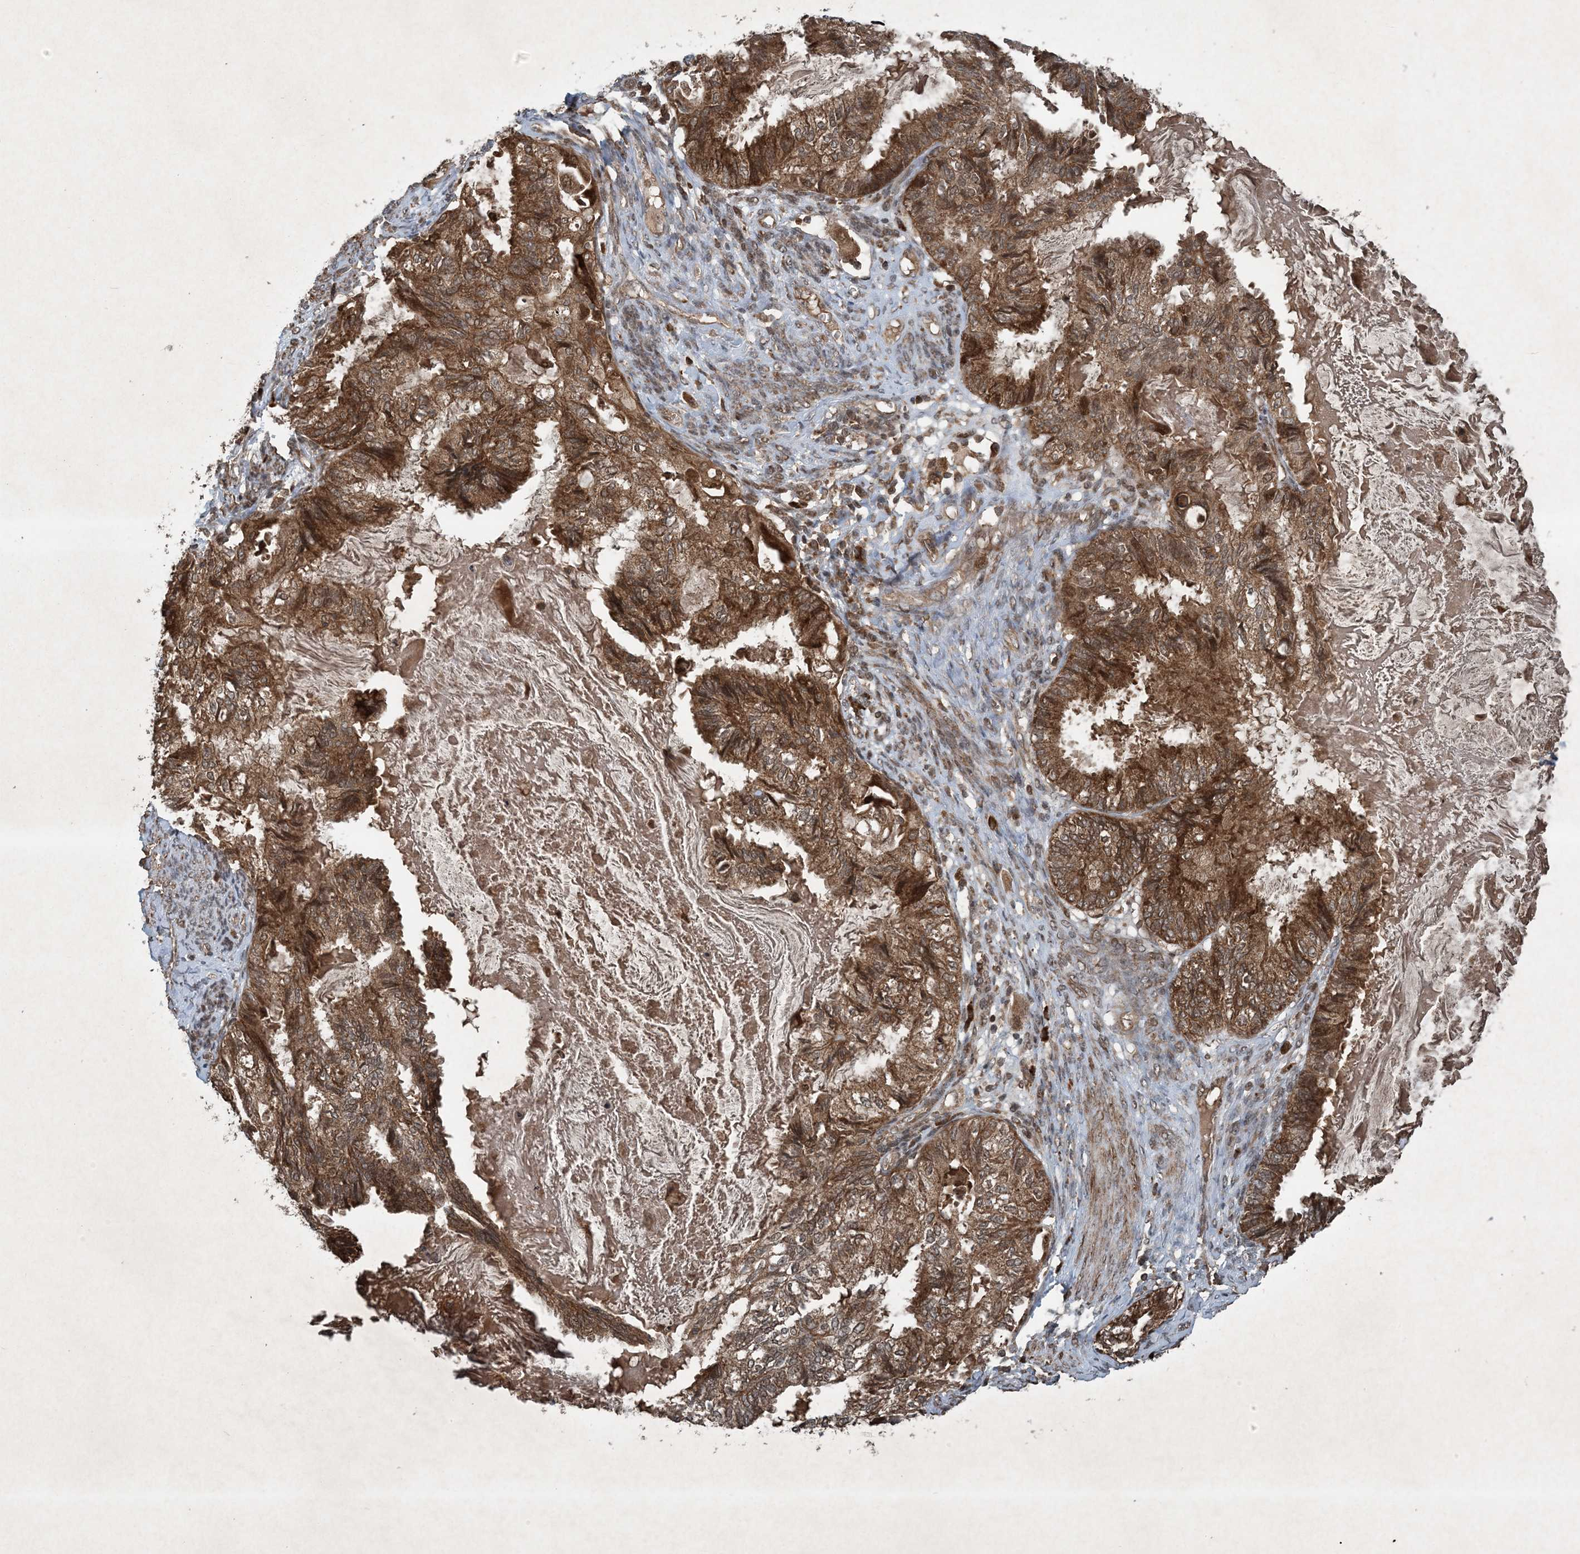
{"staining": {"intensity": "strong", "quantity": ">75%", "location": "cytoplasmic/membranous"}, "tissue": "cervical cancer", "cell_type": "Tumor cells", "image_type": "cancer", "snomed": [{"axis": "morphology", "description": "Normal tissue, NOS"}, {"axis": "morphology", "description": "Adenocarcinoma, NOS"}, {"axis": "topography", "description": "Cervix"}, {"axis": "topography", "description": "Endometrium"}], "caption": "Immunohistochemistry (IHC) of cervical adenocarcinoma demonstrates high levels of strong cytoplasmic/membranous expression in approximately >75% of tumor cells.", "gene": "GNG5", "patient": {"sex": "female", "age": 86}}